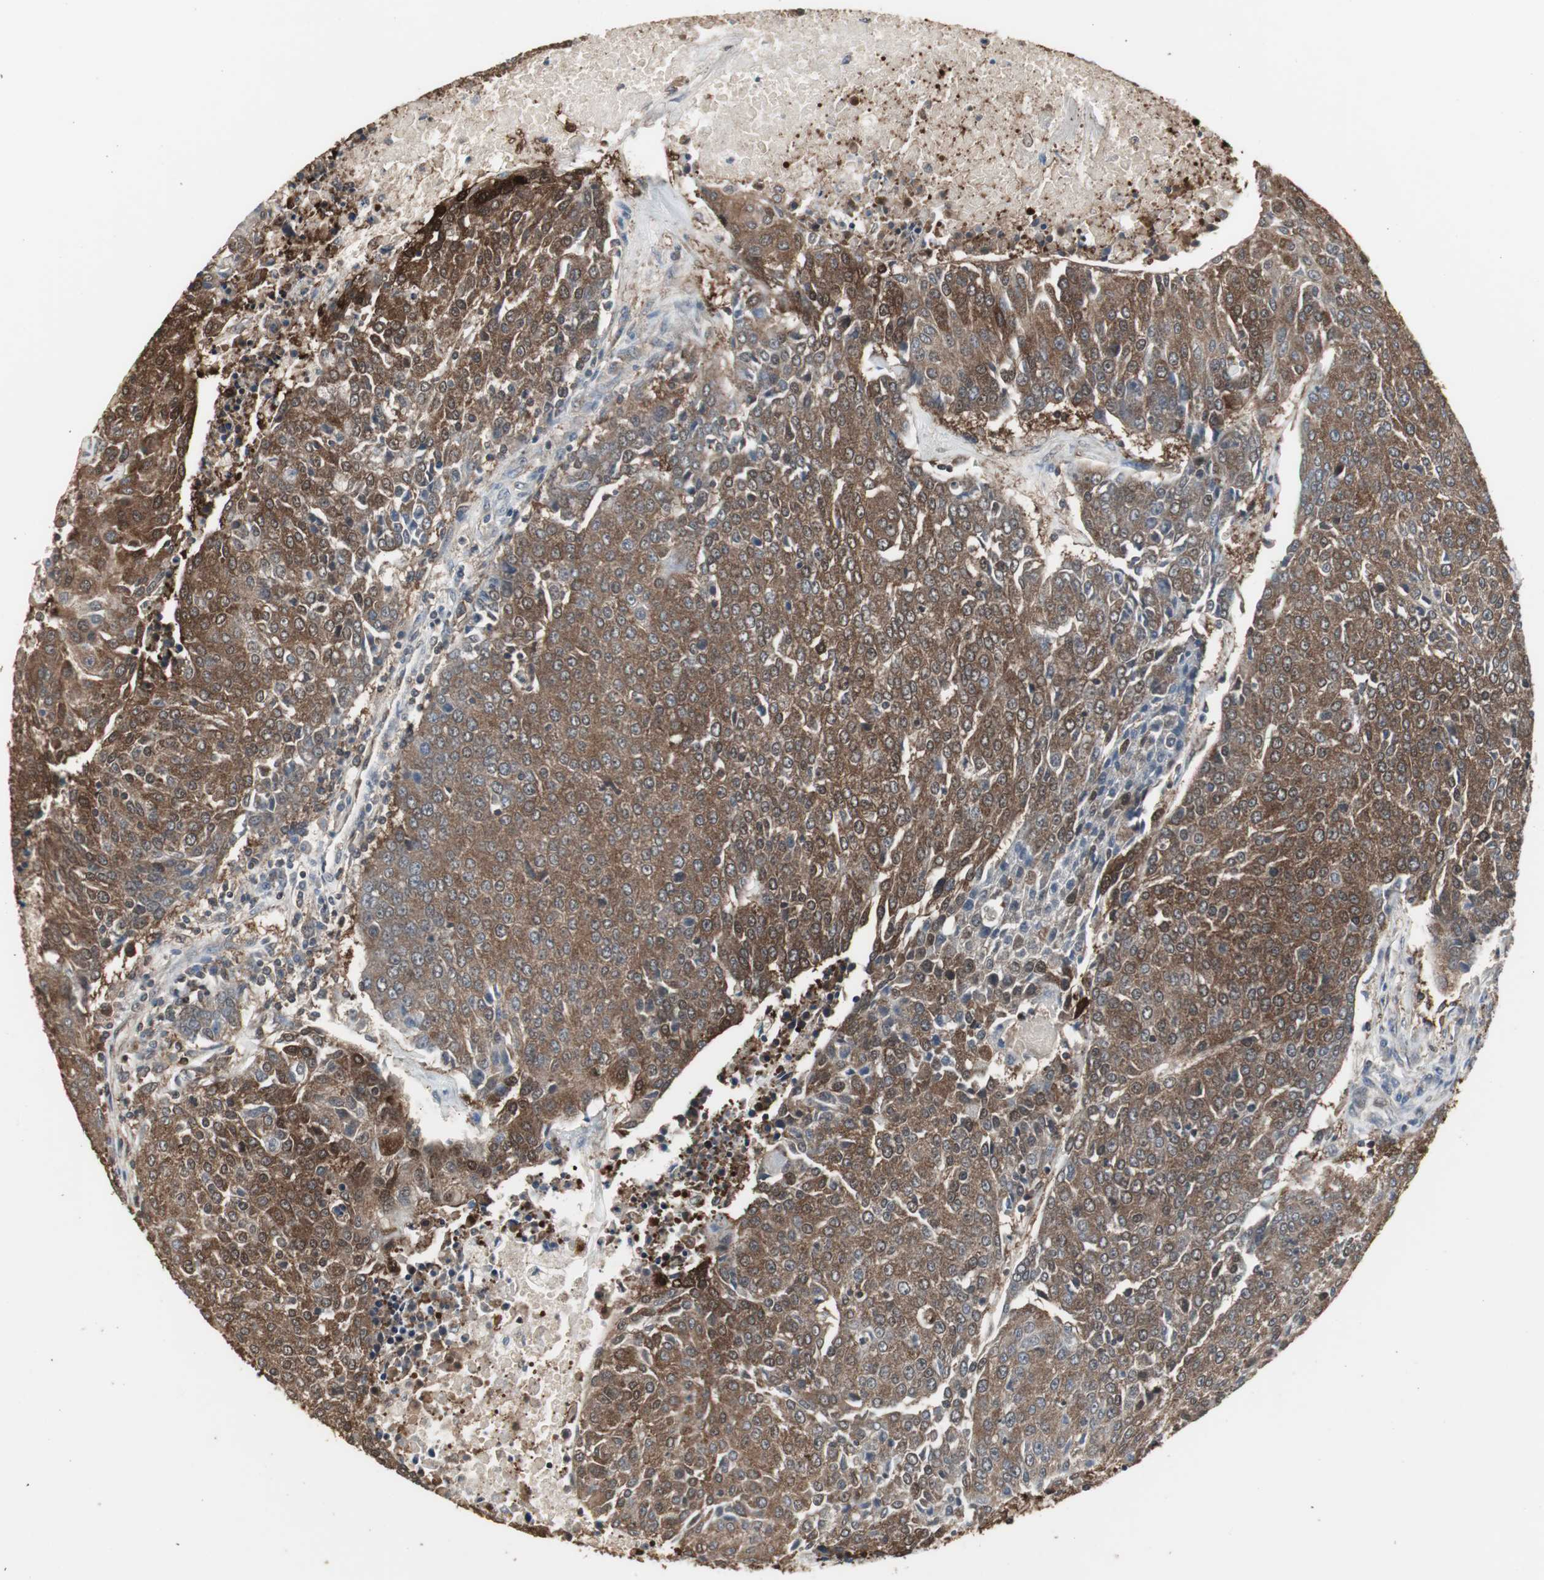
{"staining": {"intensity": "strong", "quantity": ">75%", "location": "cytoplasmic/membranous"}, "tissue": "urothelial cancer", "cell_type": "Tumor cells", "image_type": "cancer", "snomed": [{"axis": "morphology", "description": "Urothelial carcinoma, High grade"}, {"axis": "topography", "description": "Urinary bladder"}], "caption": "A high-resolution micrograph shows immunohistochemistry (IHC) staining of urothelial cancer, which shows strong cytoplasmic/membranous positivity in about >75% of tumor cells.", "gene": "HPRT1", "patient": {"sex": "female", "age": 85}}